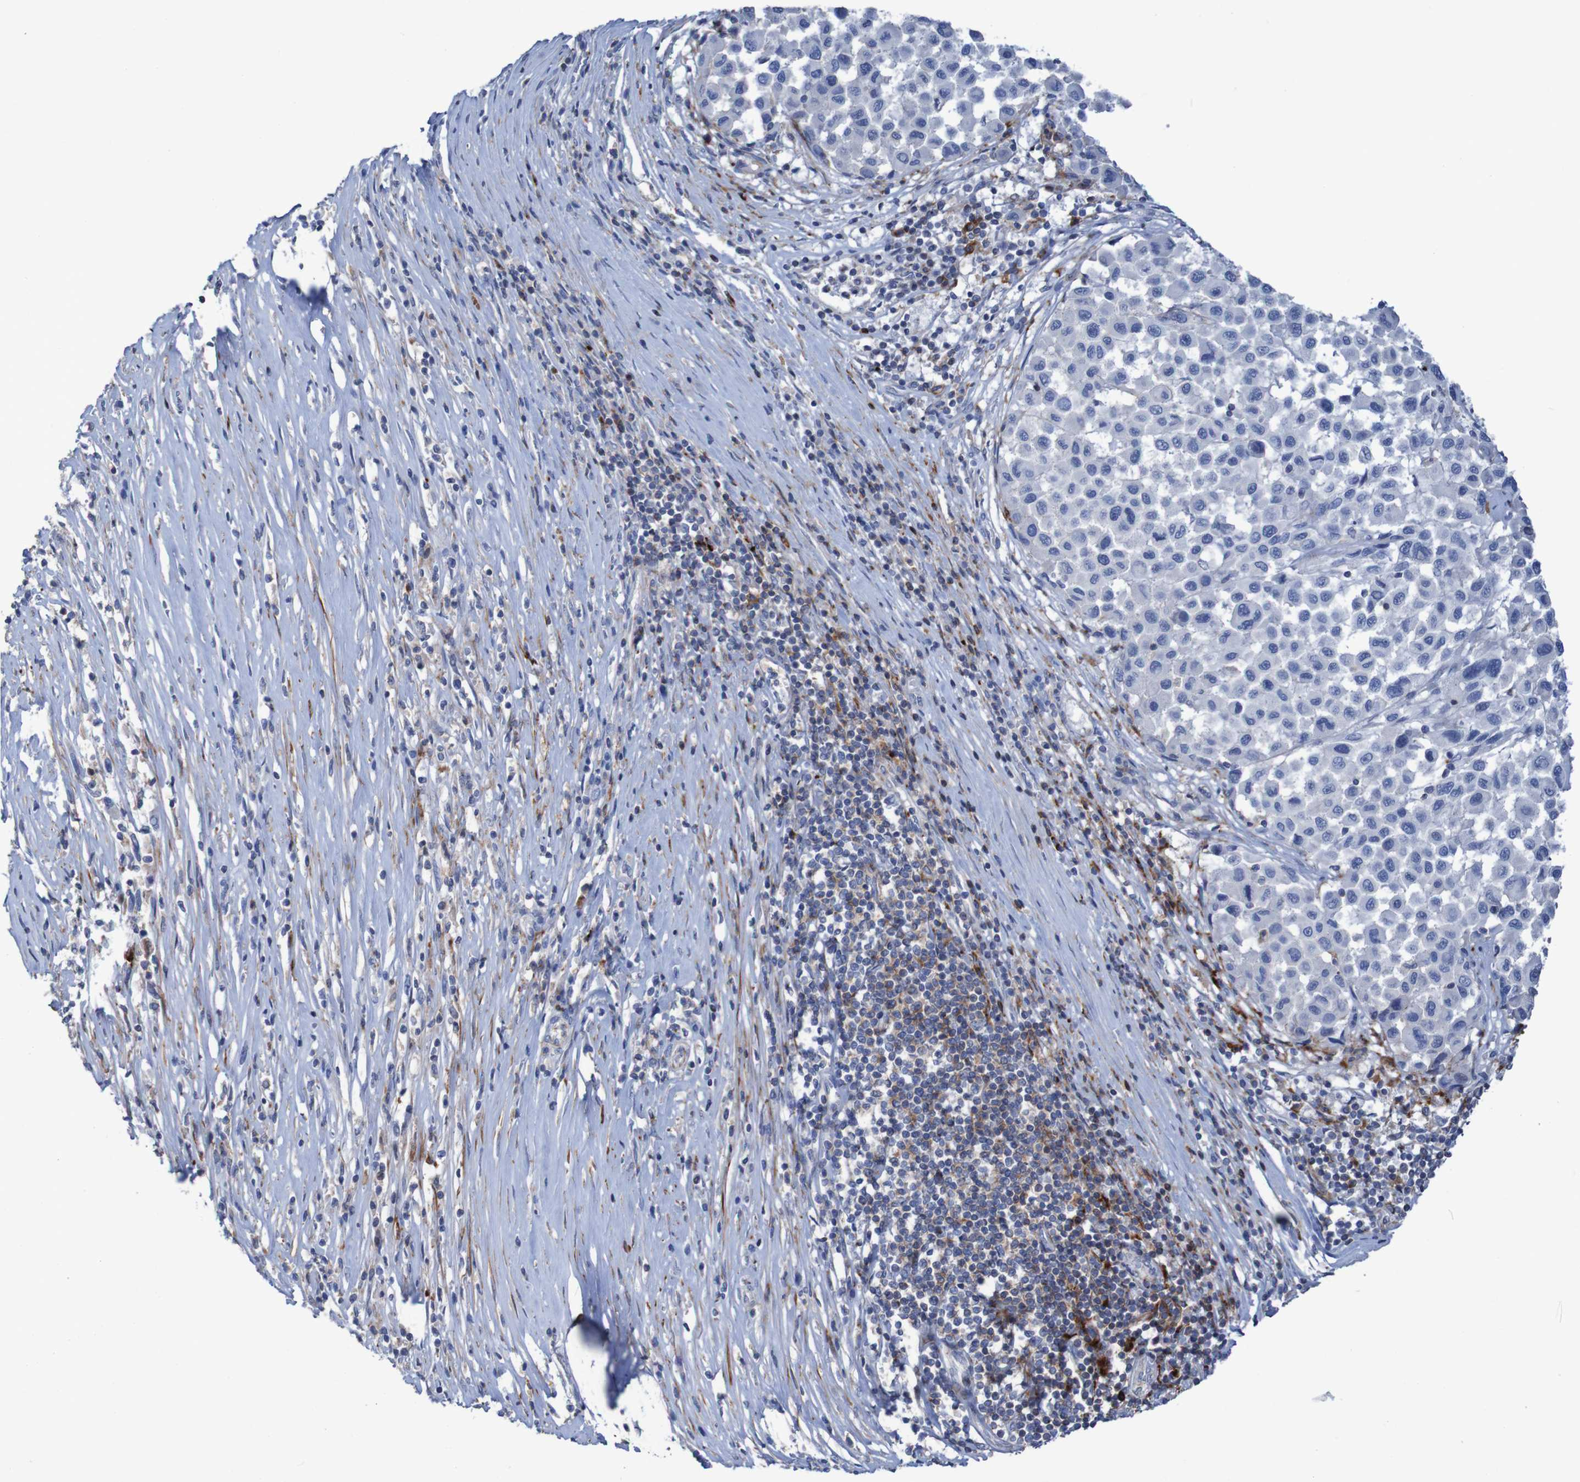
{"staining": {"intensity": "negative", "quantity": "none", "location": "none"}, "tissue": "melanoma", "cell_type": "Tumor cells", "image_type": "cancer", "snomed": [{"axis": "morphology", "description": "Malignant melanoma, Metastatic site"}, {"axis": "topography", "description": "Lymph node"}], "caption": "This is an immunohistochemistry histopathology image of human melanoma. There is no positivity in tumor cells.", "gene": "RNF182", "patient": {"sex": "male", "age": 61}}